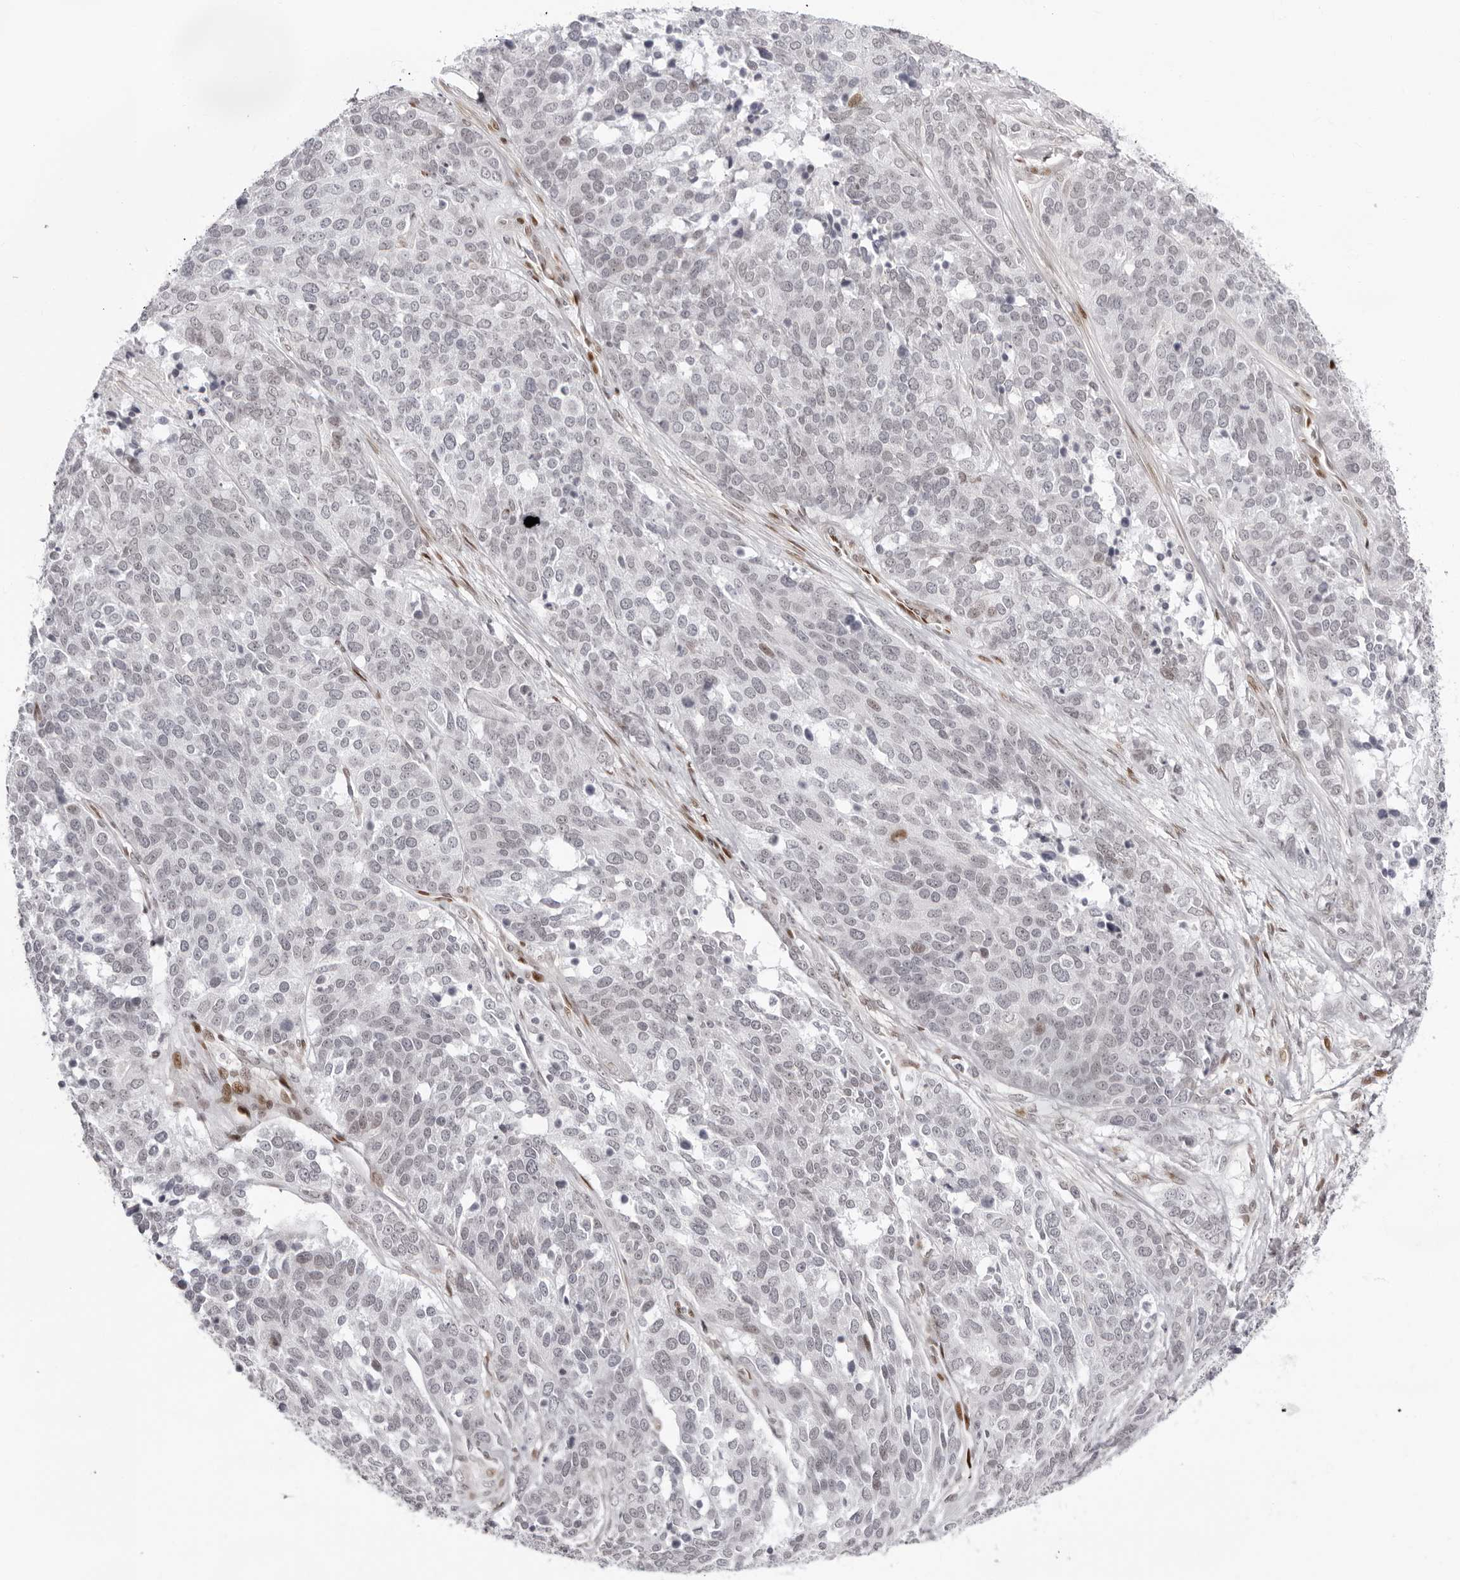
{"staining": {"intensity": "negative", "quantity": "none", "location": "none"}, "tissue": "ovarian cancer", "cell_type": "Tumor cells", "image_type": "cancer", "snomed": [{"axis": "morphology", "description": "Cystadenocarcinoma, serous, NOS"}, {"axis": "topography", "description": "Ovary"}], "caption": "IHC of human ovarian cancer (serous cystadenocarcinoma) exhibits no expression in tumor cells.", "gene": "NTPCR", "patient": {"sex": "female", "age": 44}}